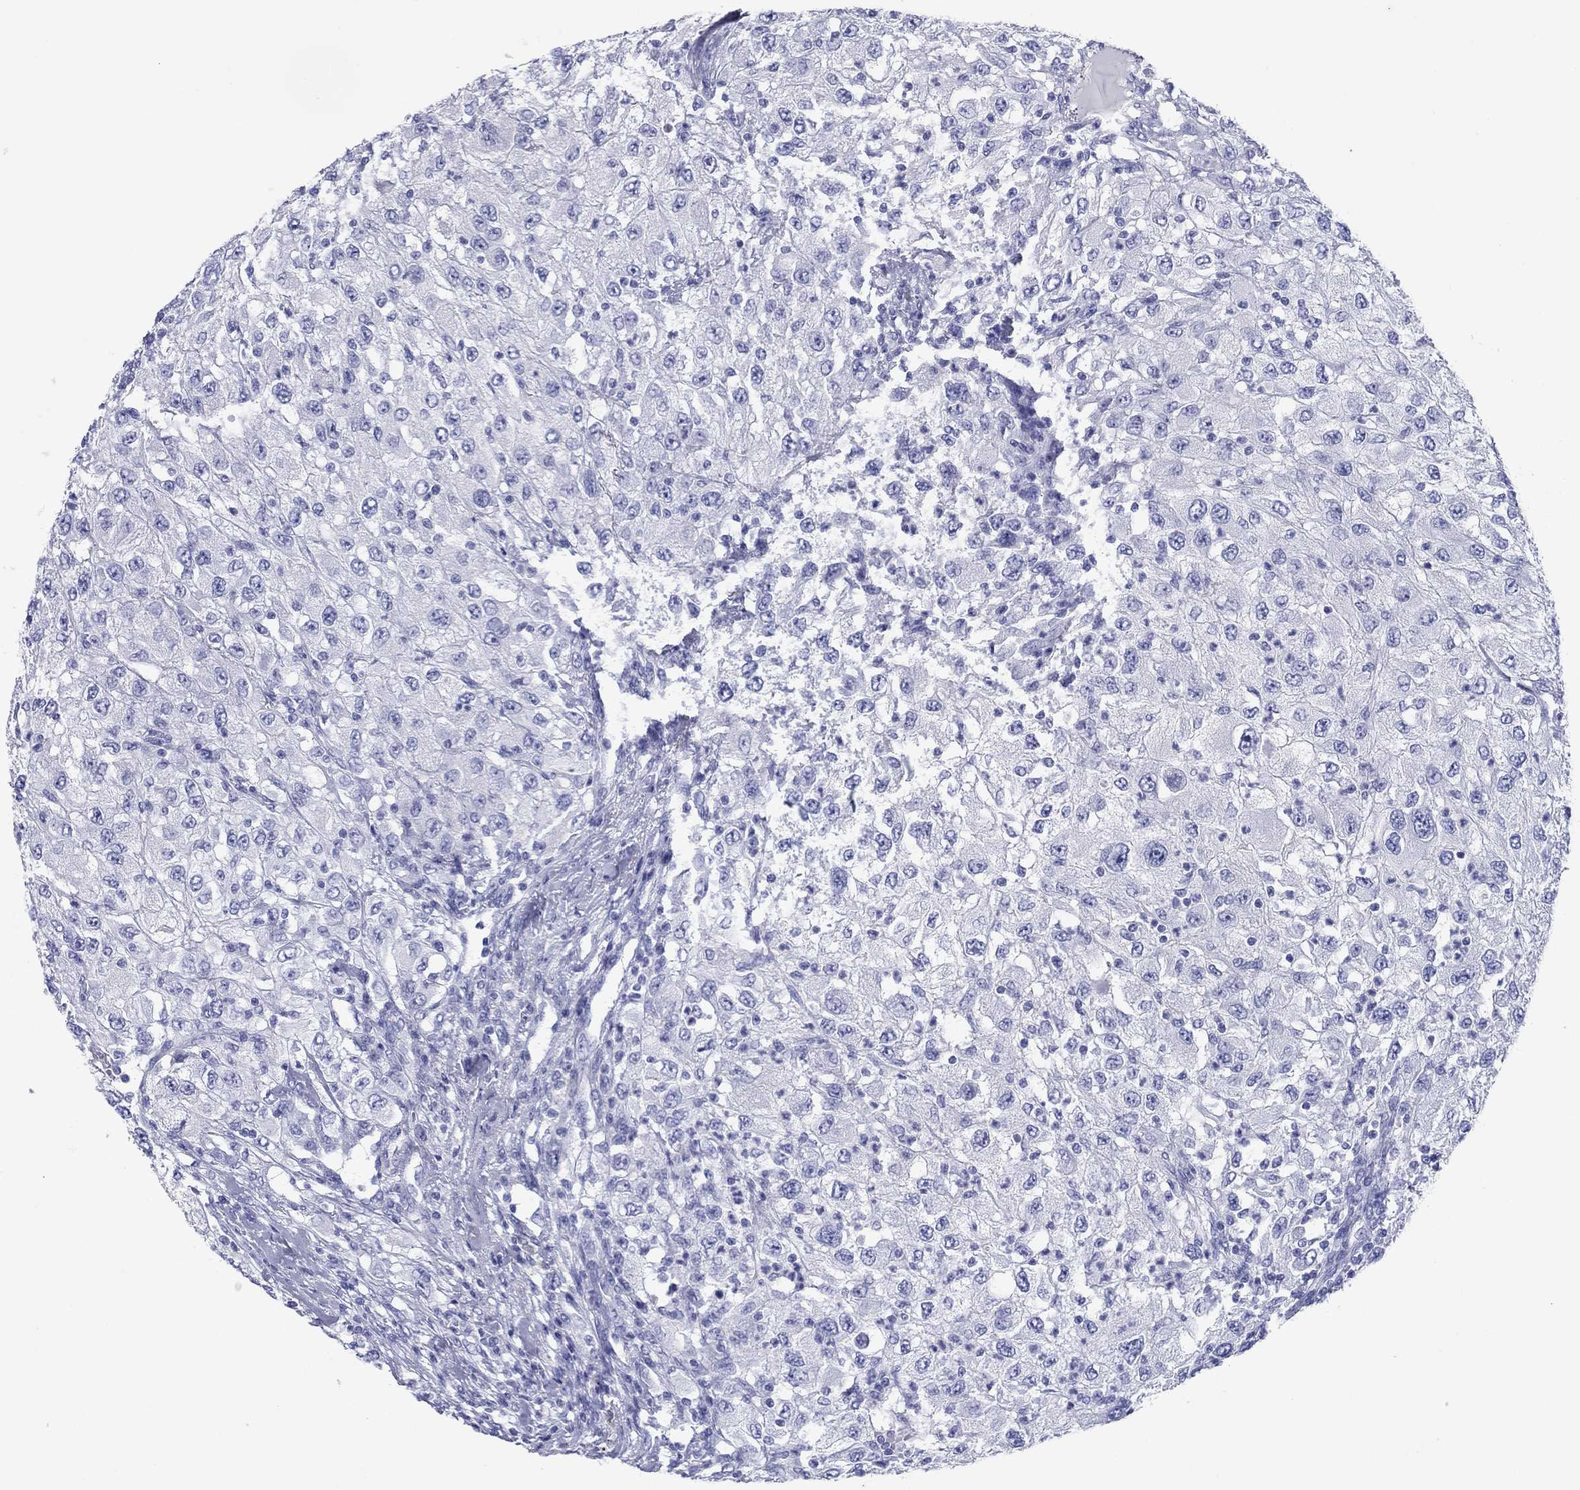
{"staining": {"intensity": "negative", "quantity": "none", "location": "none"}, "tissue": "renal cancer", "cell_type": "Tumor cells", "image_type": "cancer", "snomed": [{"axis": "morphology", "description": "Adenocarcinoma, NOS"}, {"axis": "topography", "description": "Kidney"}], "caption": "The micrograph reveals no staining of tumor cells in renal cancer (adenocarcinoma).", "gene": "ATP4A", "patient": {"sex": "female", "age": 67}}